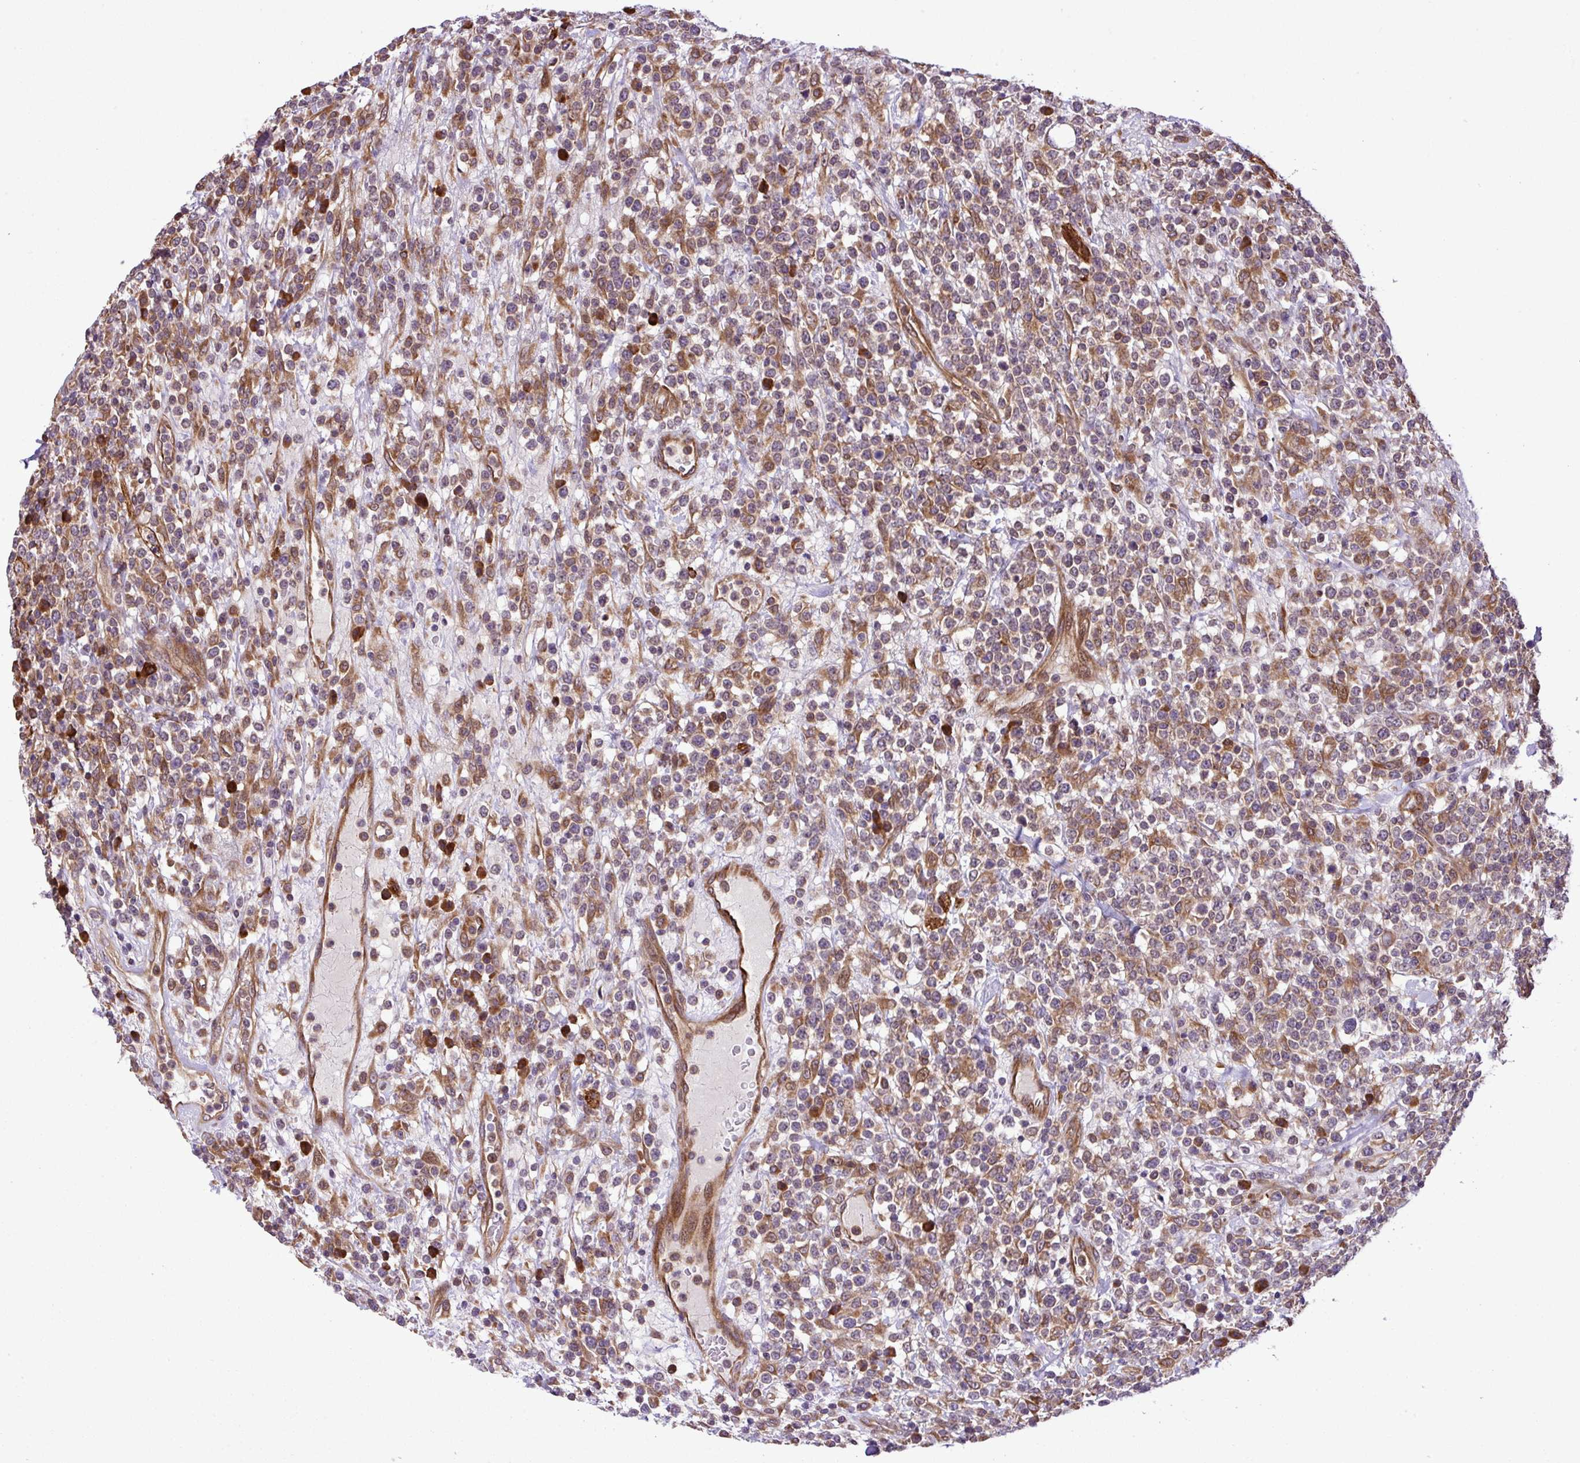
{"staining": {"intensity": "moderate", "quantity": "<25%", "location": "cytoplasmic/membranous"}, "tissue": "lymphoma", "cell_type": "Tumor cells", "image_type": "cancer", "snomed": [{"axis": "morphology", "description": "Malignant lymphoma, non-Hodgkin's type, High grade"}, {"axis": "topography", "description": "Colon"}], "caption": "This micrograph exhibits IHC staining of human lymphoma, with low moderate cytoplasmic/membranous expression in about <25% of tumor cells.", "gene": "DLGAP4", "patient": {"sex": "female", "age": 53}}